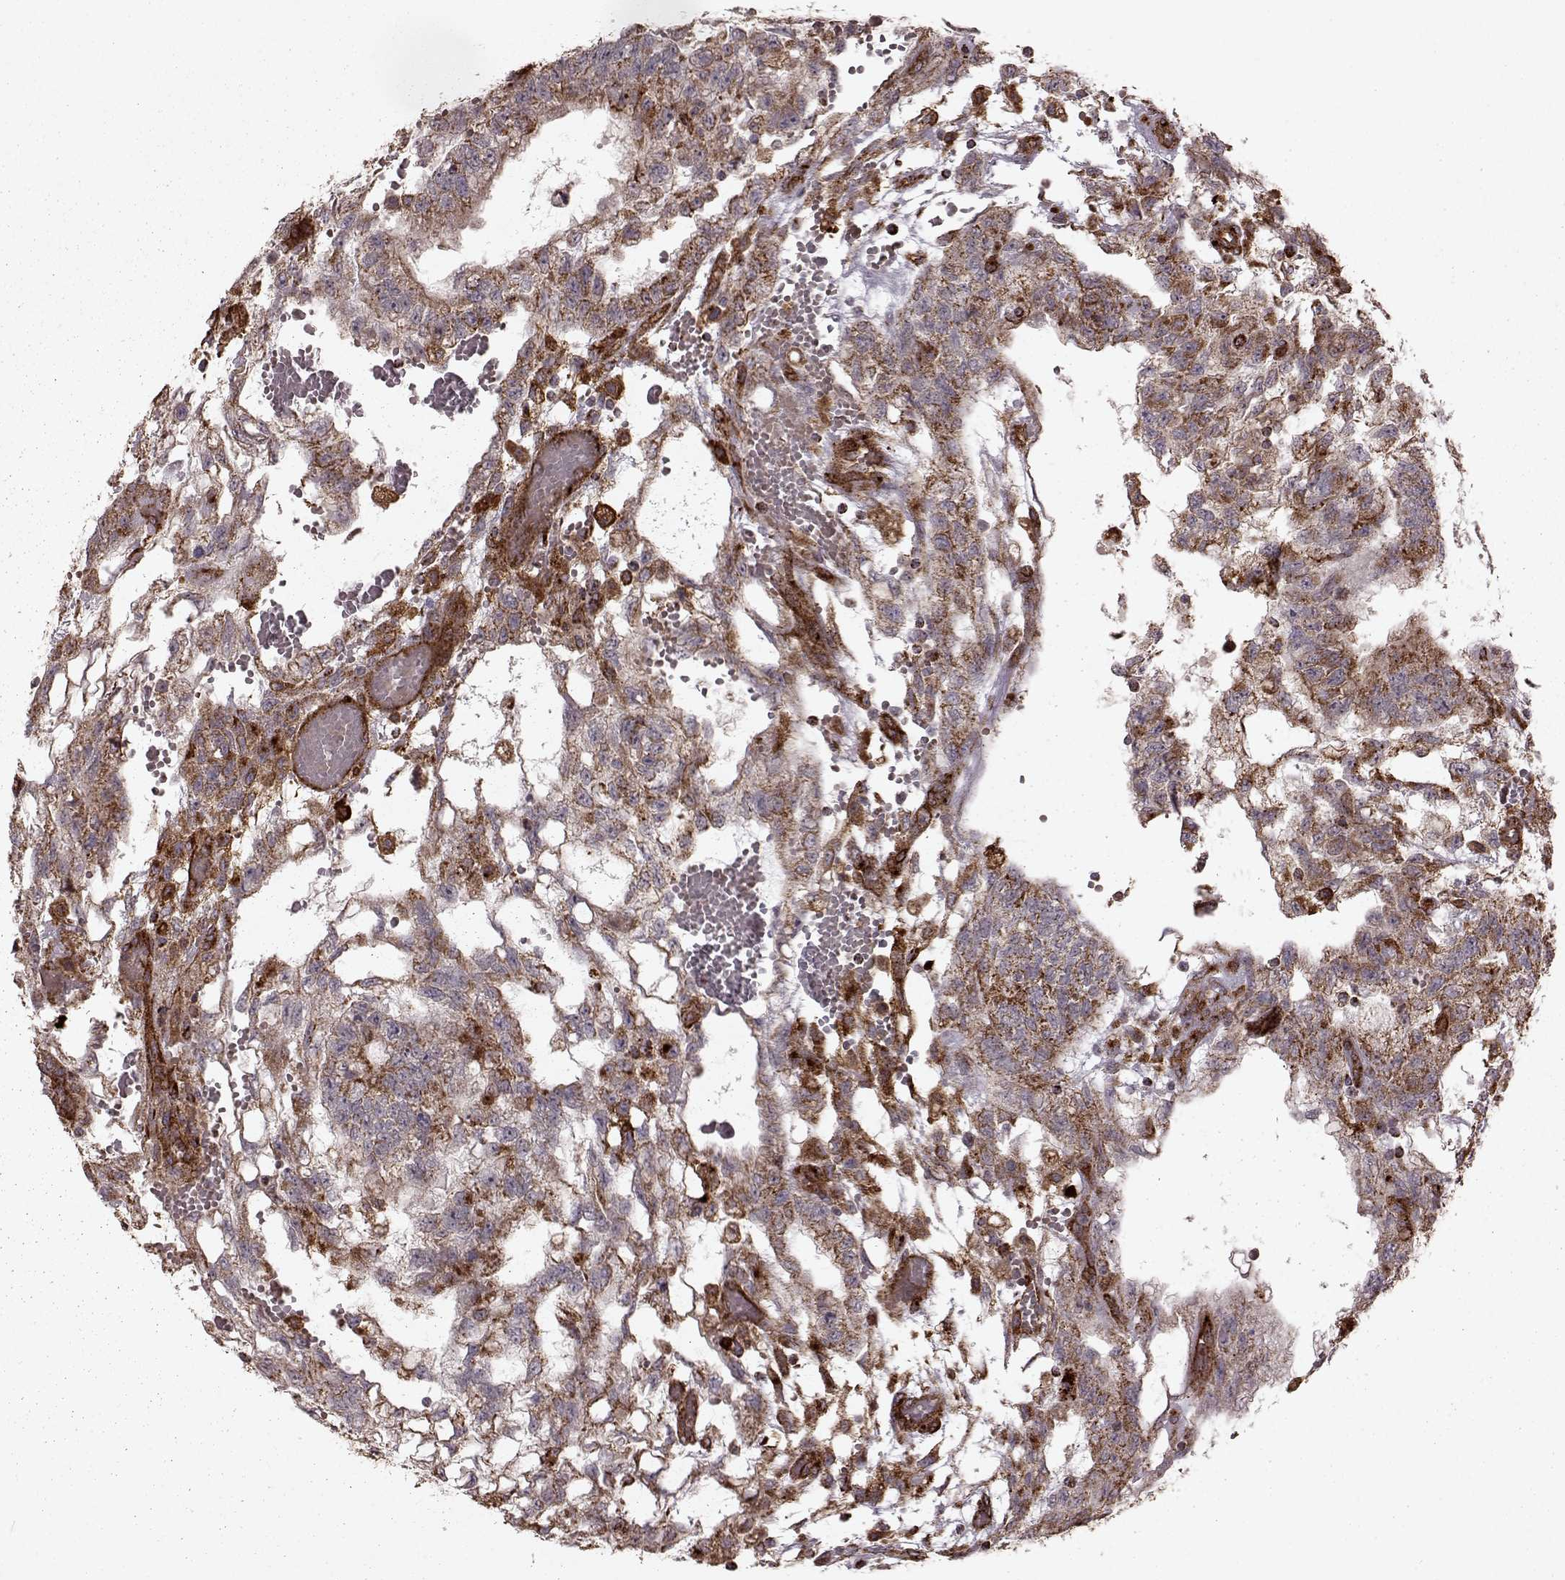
{"staining": {"intensity": "strong", "quantity": "25%-75%", "location": "cytoplasmic/membranous"}, "tissue": "testis cancer", "cell_type": "Tumor cells", "image_type": "cancer", "snomed": [{"axis": "morphology", "description": "Carcinoma, Embryonal, NOS"}, {"axis": "topography", "description": "Testis"}], "caption": "Immunohistochemical staining of human testis embryonal carcinoma shows high levels of strong cytoplasmic/membranous protein expression in approximately 25%-75% of tumor cells.", "gene": "FXN", "patient": {"sex": "male", "age": 32}}